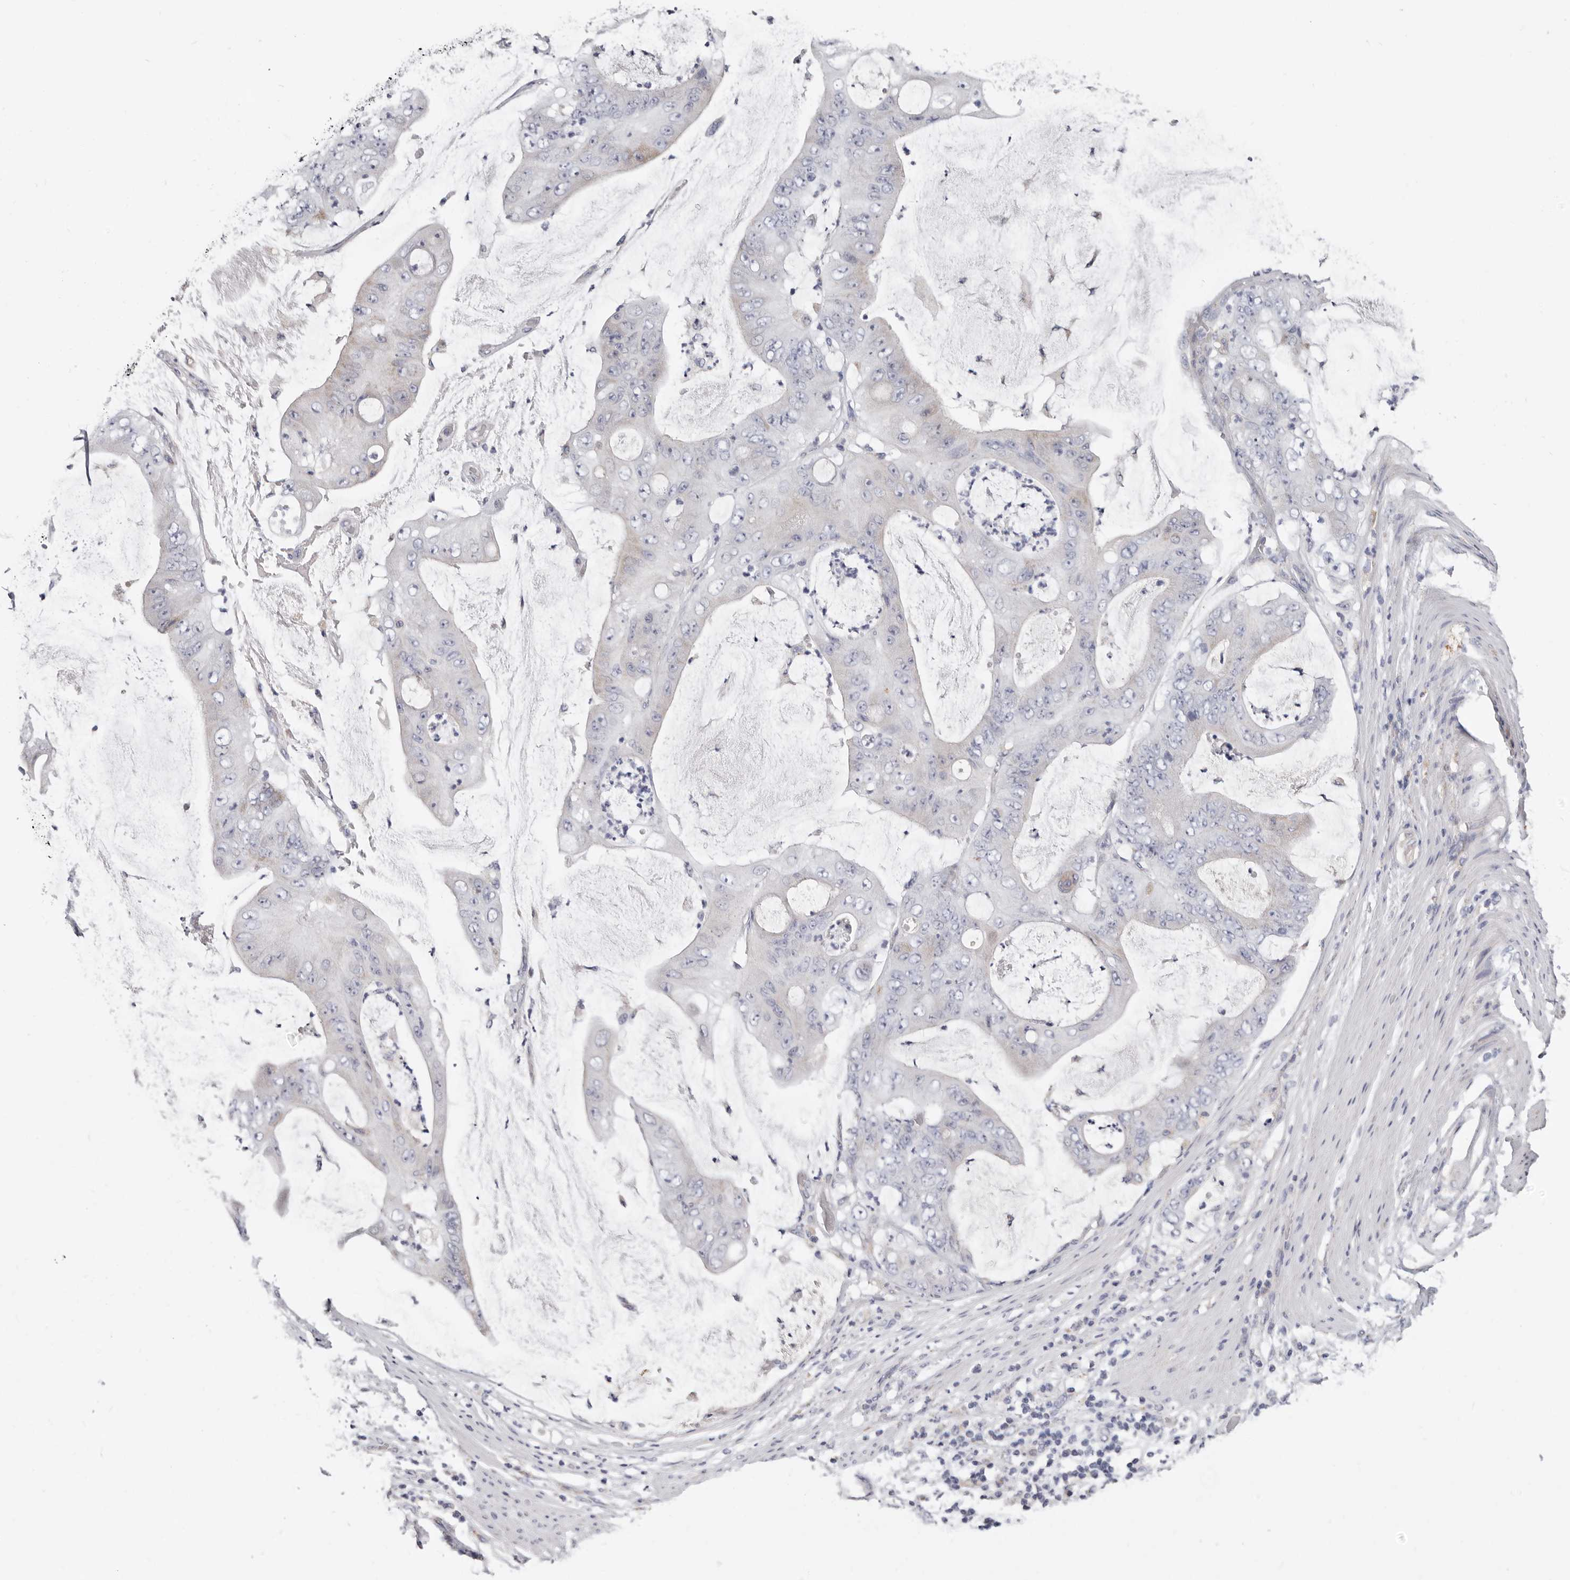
{"staining": {"intensity": "weak", "quantity": "<25%", "location": "cytoplasmic/membranous"}, "tissue": "stomach cancer", "cell_type": "Tumor cells", "image_type": "cancer", "snomed": [{"axis": "morphology", "description": "Adenocarcinoma, NOS"}, {"axis": "topography", "description": "Stomach"}], "caption": "IHC micrograph of human stomach cancer stained for a protein (brown), which displays no expression in tumor cells.", "gene": "RSPO2", "patient": {"sex": "female", "age": 73}}